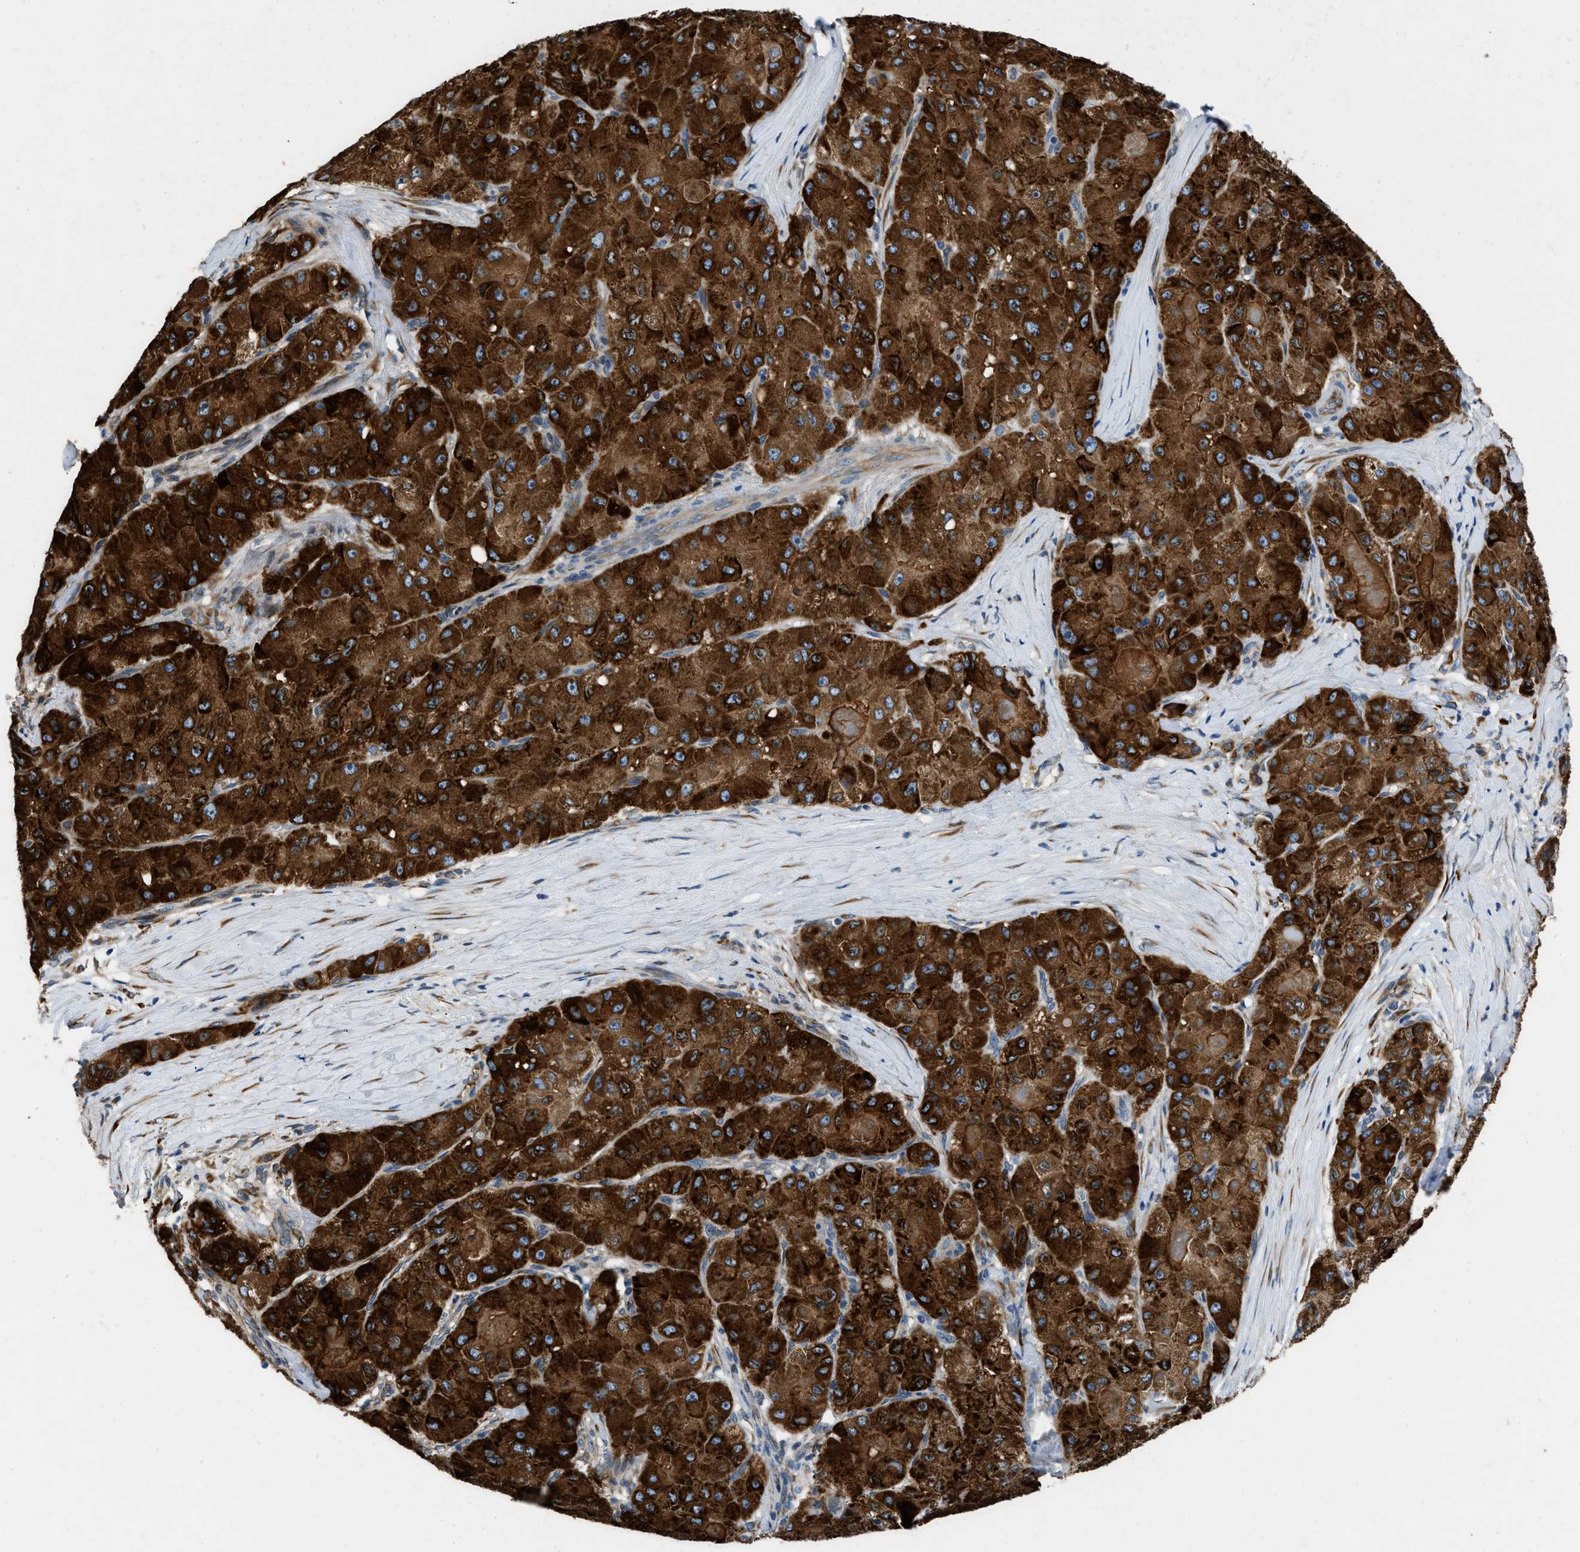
{"staining": {"intensity": "strong", "quantity": ">75%", "location": "cytoplasmic/membranous"}, "tissue": "liver cancer", "cell_type": "Tumor cells", "image_type": "cancer", "snomed": [{"axis": "morphology", "description": "Carcinoma, Hepatocellular, NOS"}, {"axis": "topography", "description": "Liver"}], "caption": "This micrograph shows IHC staining of human hepatocellular carcinoma (liver), with high strong cytoplasmic/membranous staining in approximately >75% of tumor cells.", "gene": "GGCX", "patient": {"sex": "male", "age": 80}}